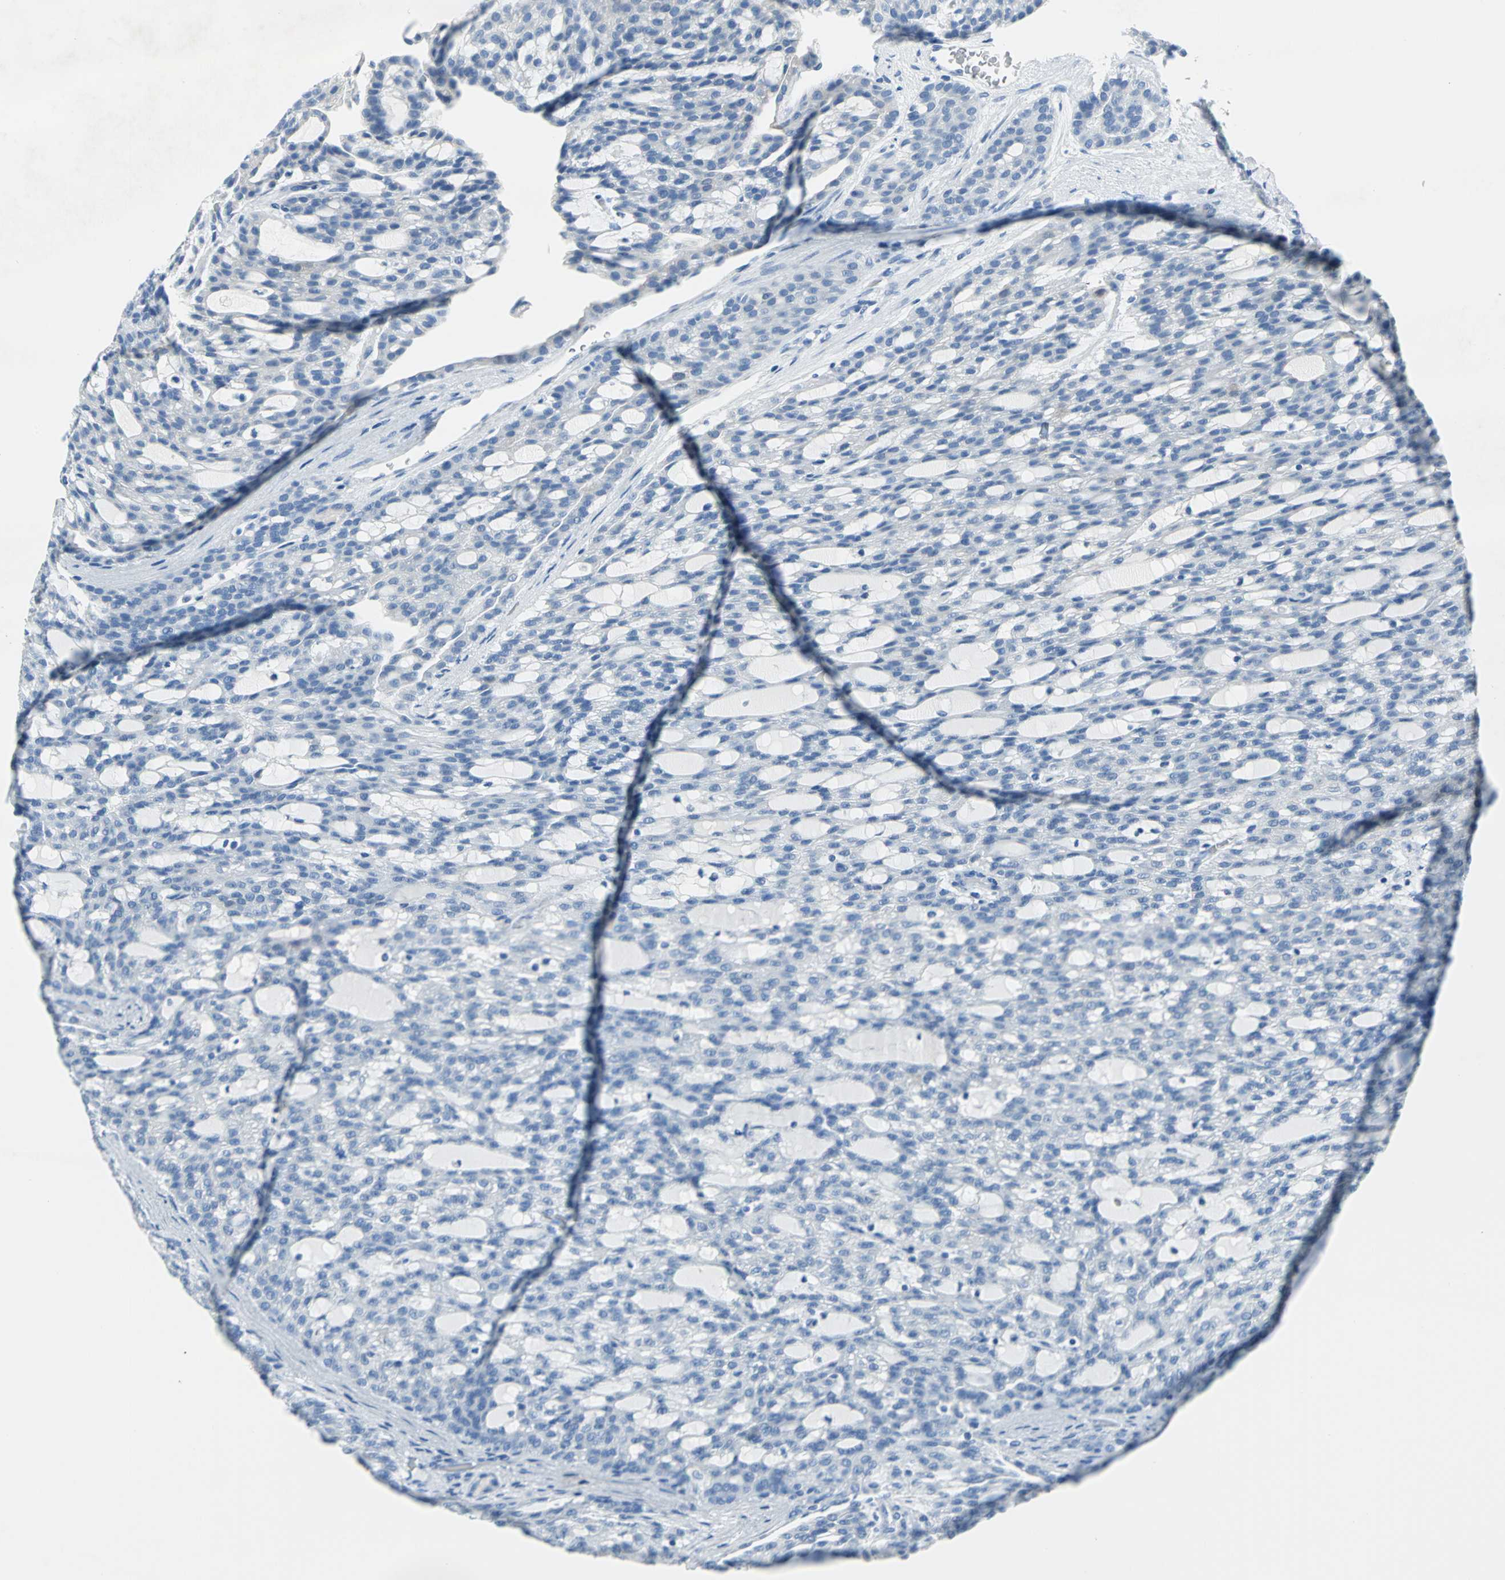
{"staining": {"intensity": "negative", "quantity": "none", "location": "none"}, "tissue": "renal cancer", "cell_type": "Tumor cells", "image_type": "cancer", "snomed": [{"axis": "morphology", "description": "Adenocarcinoma, NOS"}, {"axis": "topography", "description": "Kidney"}], "caption": "Immunohistochemistry (IHC) photomicrograph of neoplastic tissue: renal cancer (adenocarcinoma) stained with DAB exhibits no significant protein positivity in tumor cells. Brightfield microscopy of immunohistochemistry (IHC) stained with DAB (3,3'-diaminobenzidine) (brown) and hematoxylin (blue), captured at high magnification.", "gene": "SFN", "patient": {"sex": "male", "age": 63}}